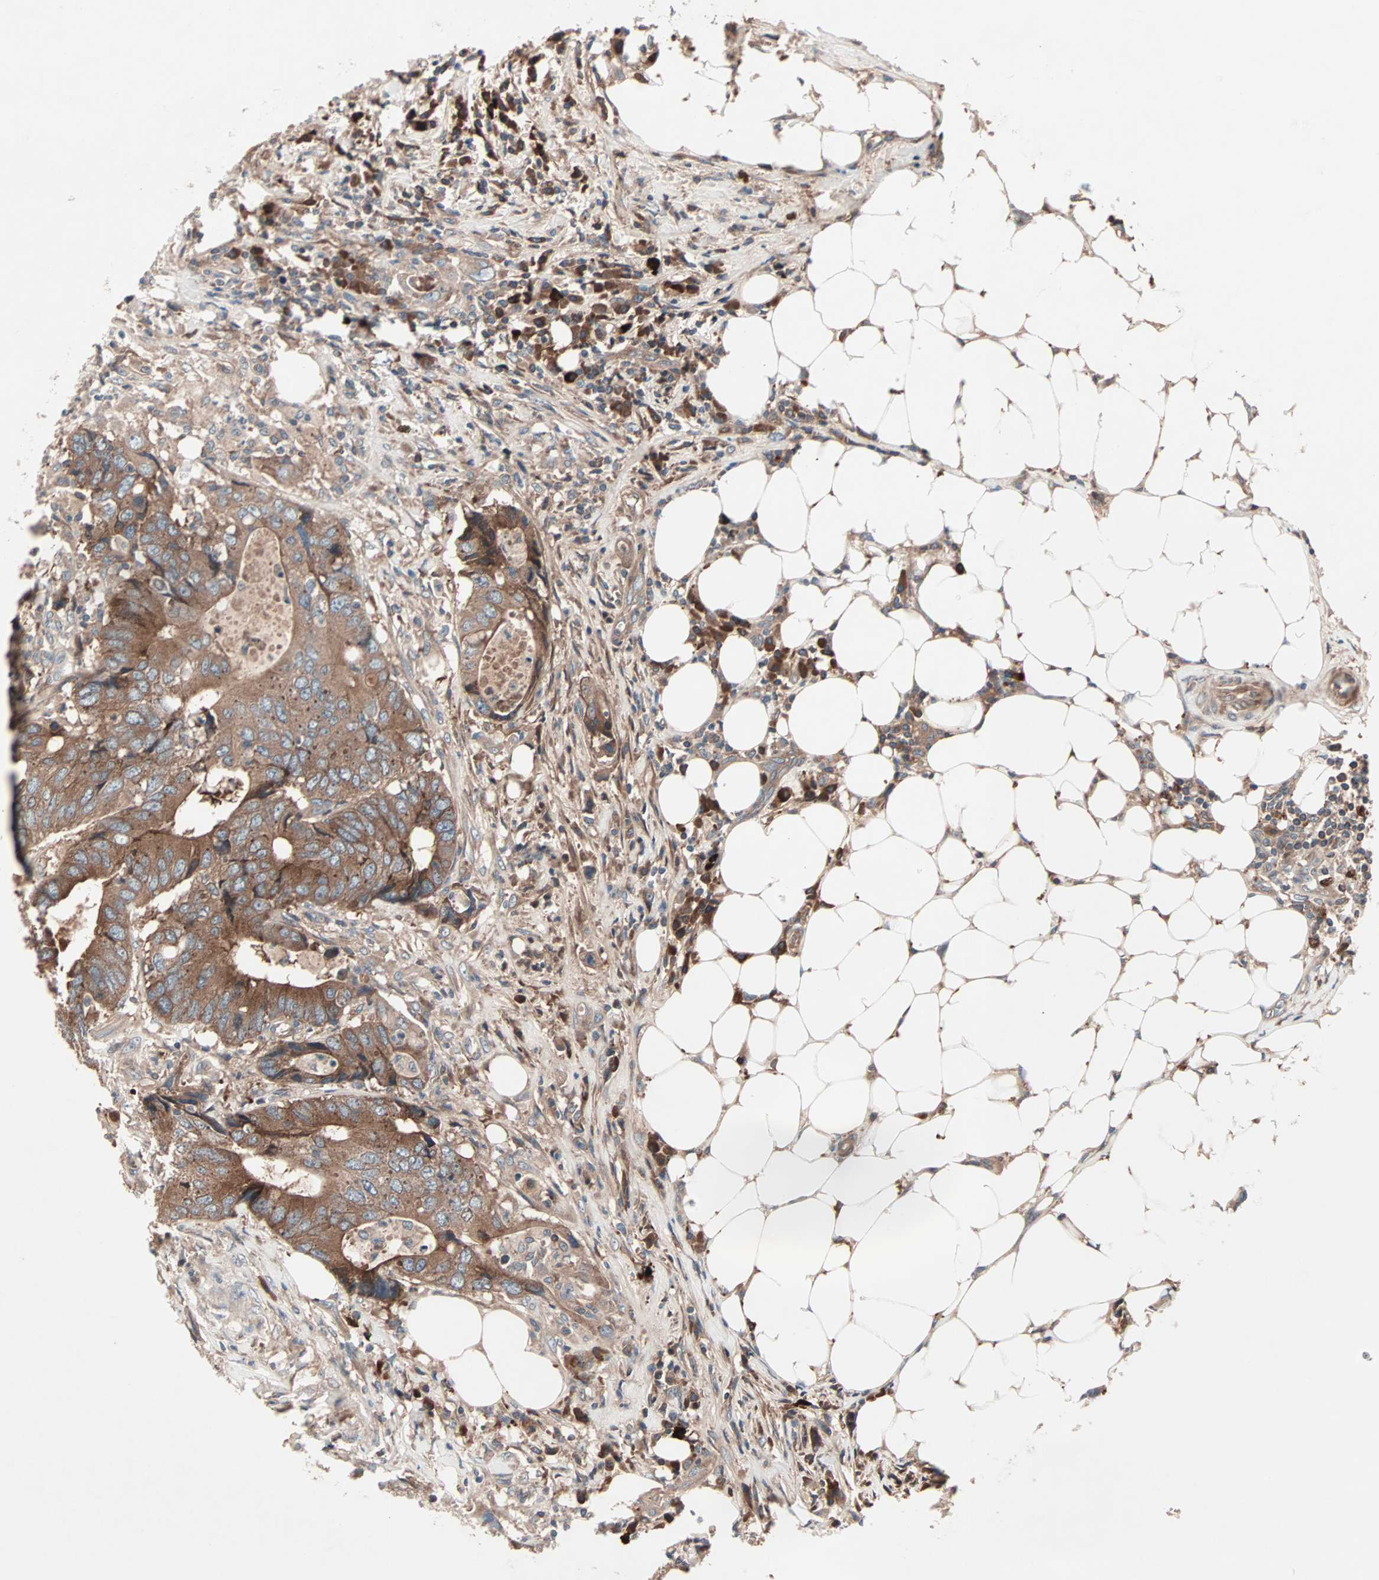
{"staining": {"intensity": "moderate", "quantity": ">75%", "location": "cytoplasmic/membranous"}, "tissue": "colorectal cancer", "cell_type": "Tumor cells", "image_type": "cancer", "snomed": [{"axis": "morphology", "description": "Adenocarcinoma, NOS"}, {"axis": "topography", "description": "Colon"}], "caption": "Immunohistochemical staining of human colorectal cancer (adenocarcinoma) displays medium levels of moderate cytoplasmic/membranous protein staining in about >75% of tumor cells.", "gene": "CAD", "patient": {"sex": "male", "age": 71}}